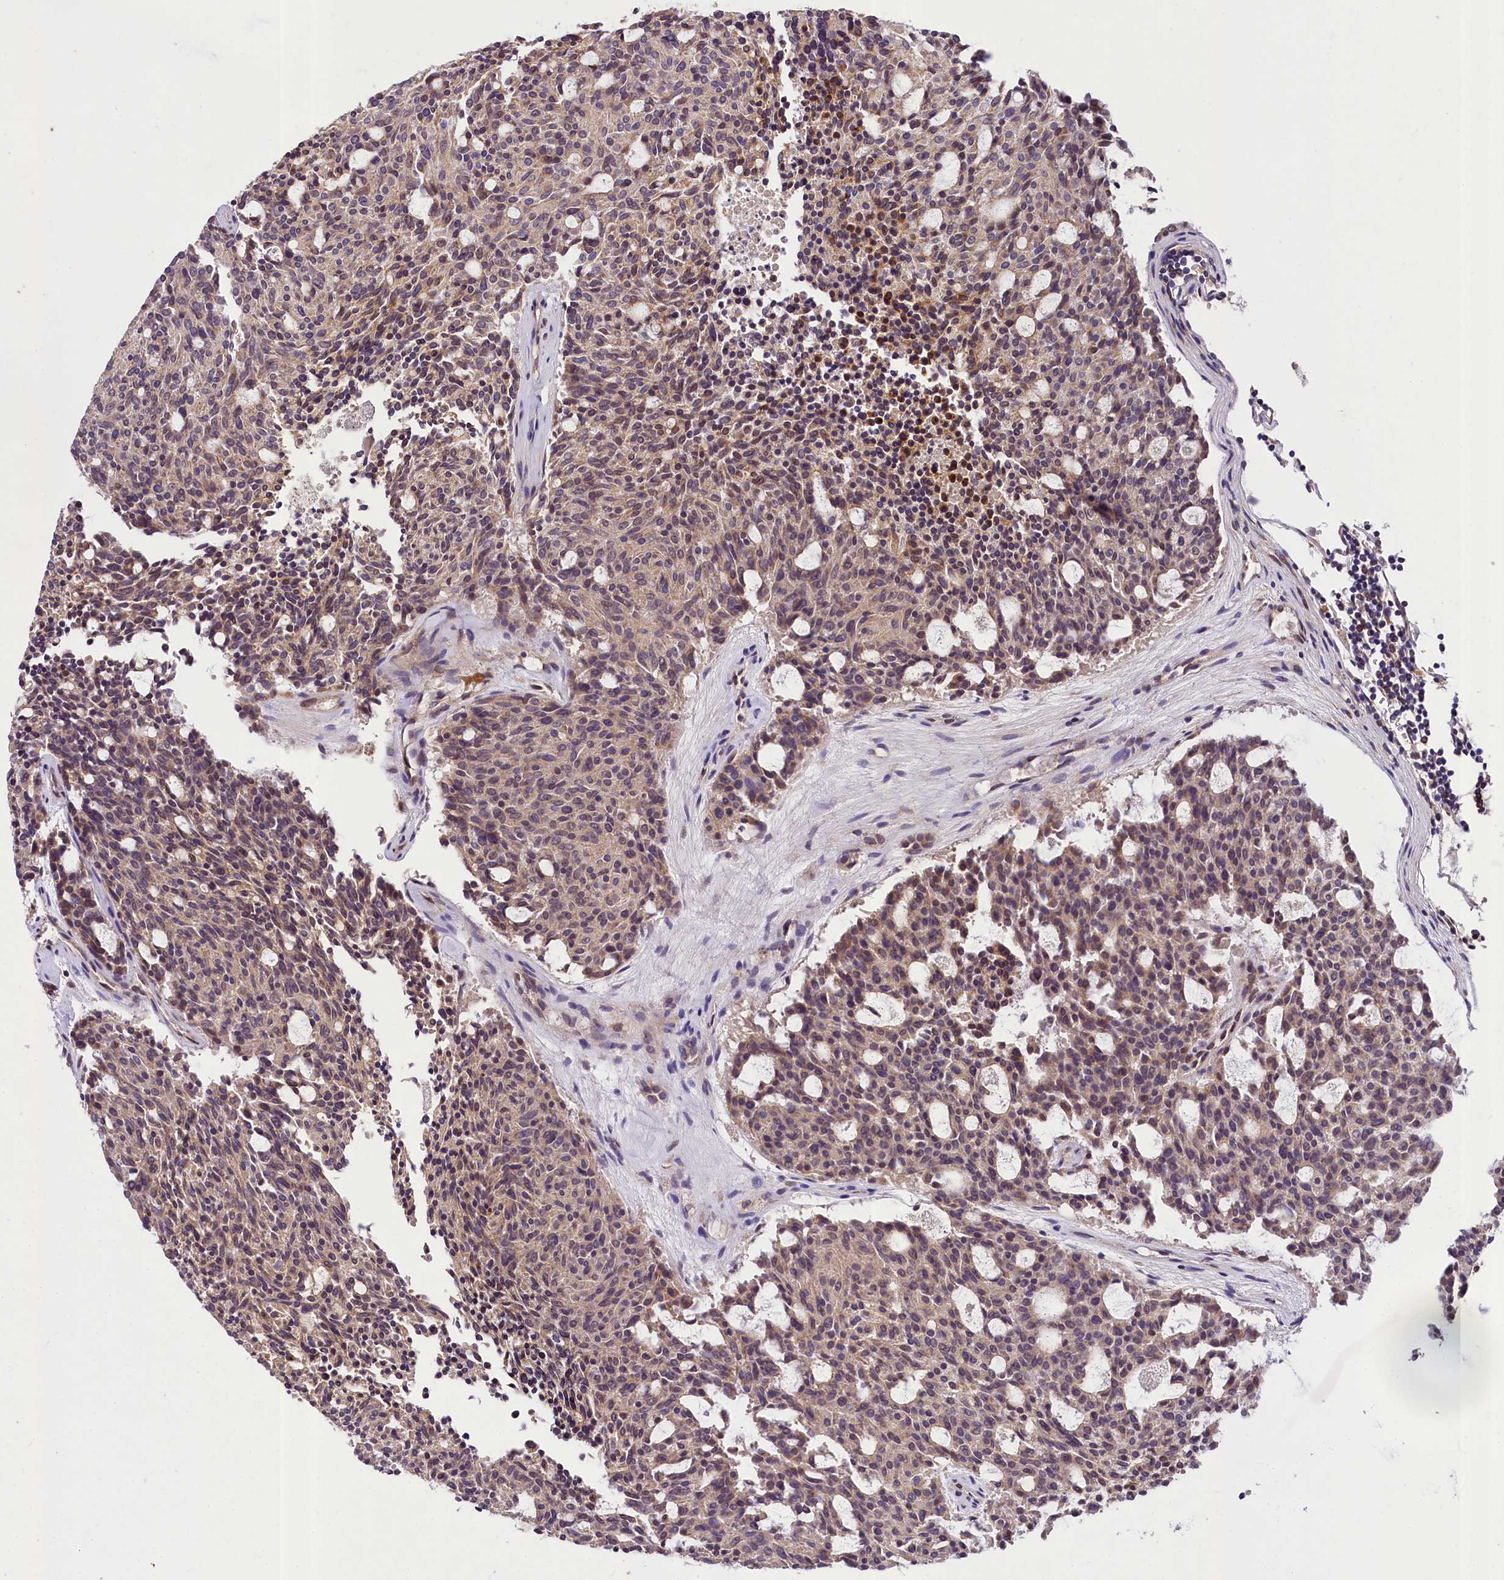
{"staining": {"intensity": "moderate", "quantity": ">75%", "location": "cytoplasmic/membranous"}, "tissue": "carcinoid", "cell_type": "Tumor cells", "image_type": "cancer", "snomed": [{"axis": "morphology", "description": "Carcinoid, malignant, NOS"}, {"axis": "topography", "description": "Pancreas"}], "caption": "The micrograph displays immunohistochemical staining of carcinoid (malignant). There is moderate cytoplasmic/membranous positivity is appreciated in approximately >75% of tumor cells.", "gene": "SUPV3L1", "patient": {"sex": "female", "age": 54}}